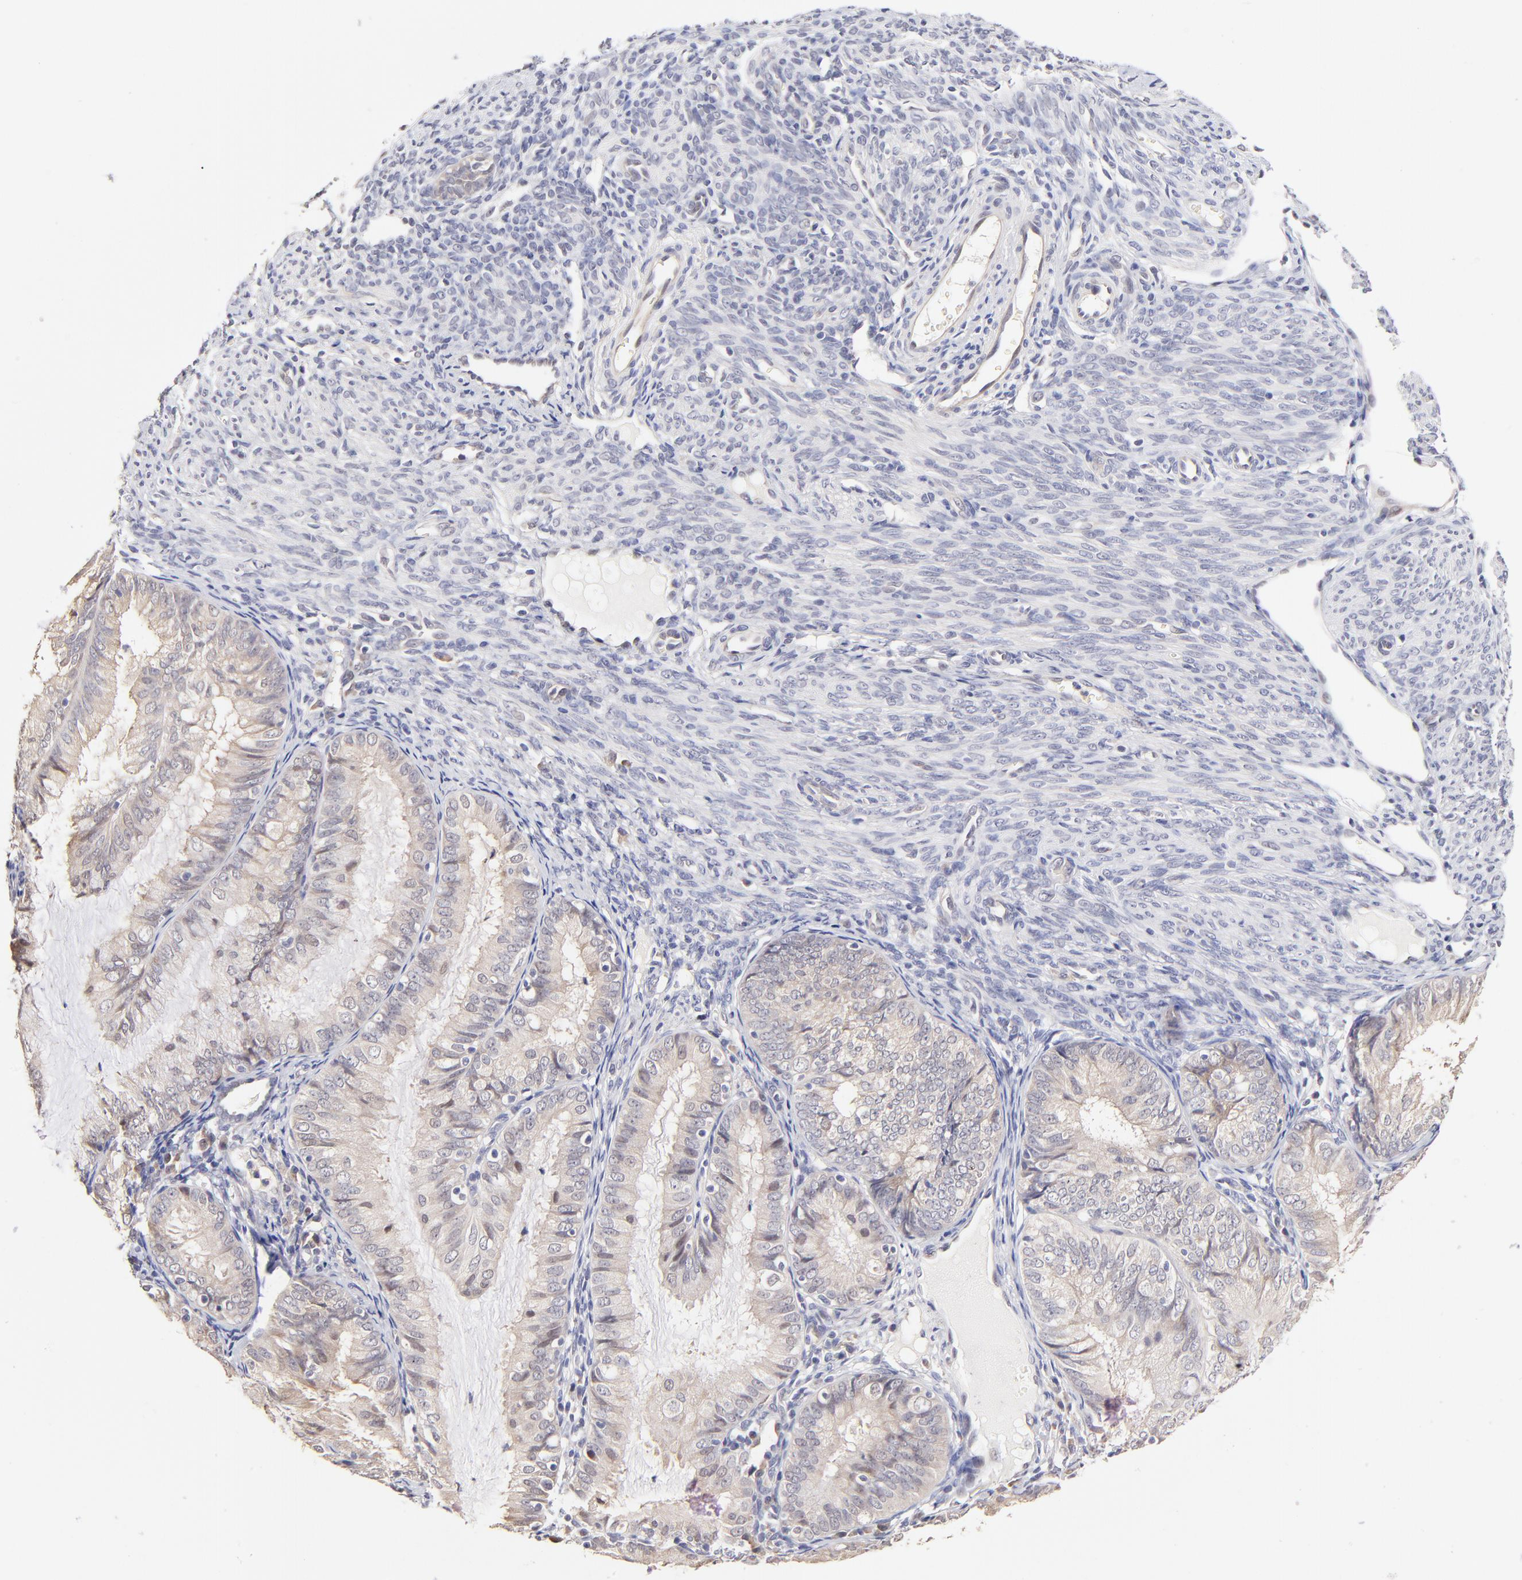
{"staining": {"intensity": "weak", "quantity": ">75%", "location": "cytoplasmic/membranous"}, "tissue": "endometrial cancer", "cell_type": "Tumor cells", "image_type": "cancer", "snomed": [{"axis": "morphology", "description": "Adenocarcinoma, NOS"}, {"axis": "topography", "description": "Endometrium"}], "caption": "Tumor cells demonstrate weak cytoplasmic/membranous positivity in about >75% of cells in endometrial adenocarcinoma.", "gene": "ZNF10", "patient": {"sex": "female", "age": 66}}